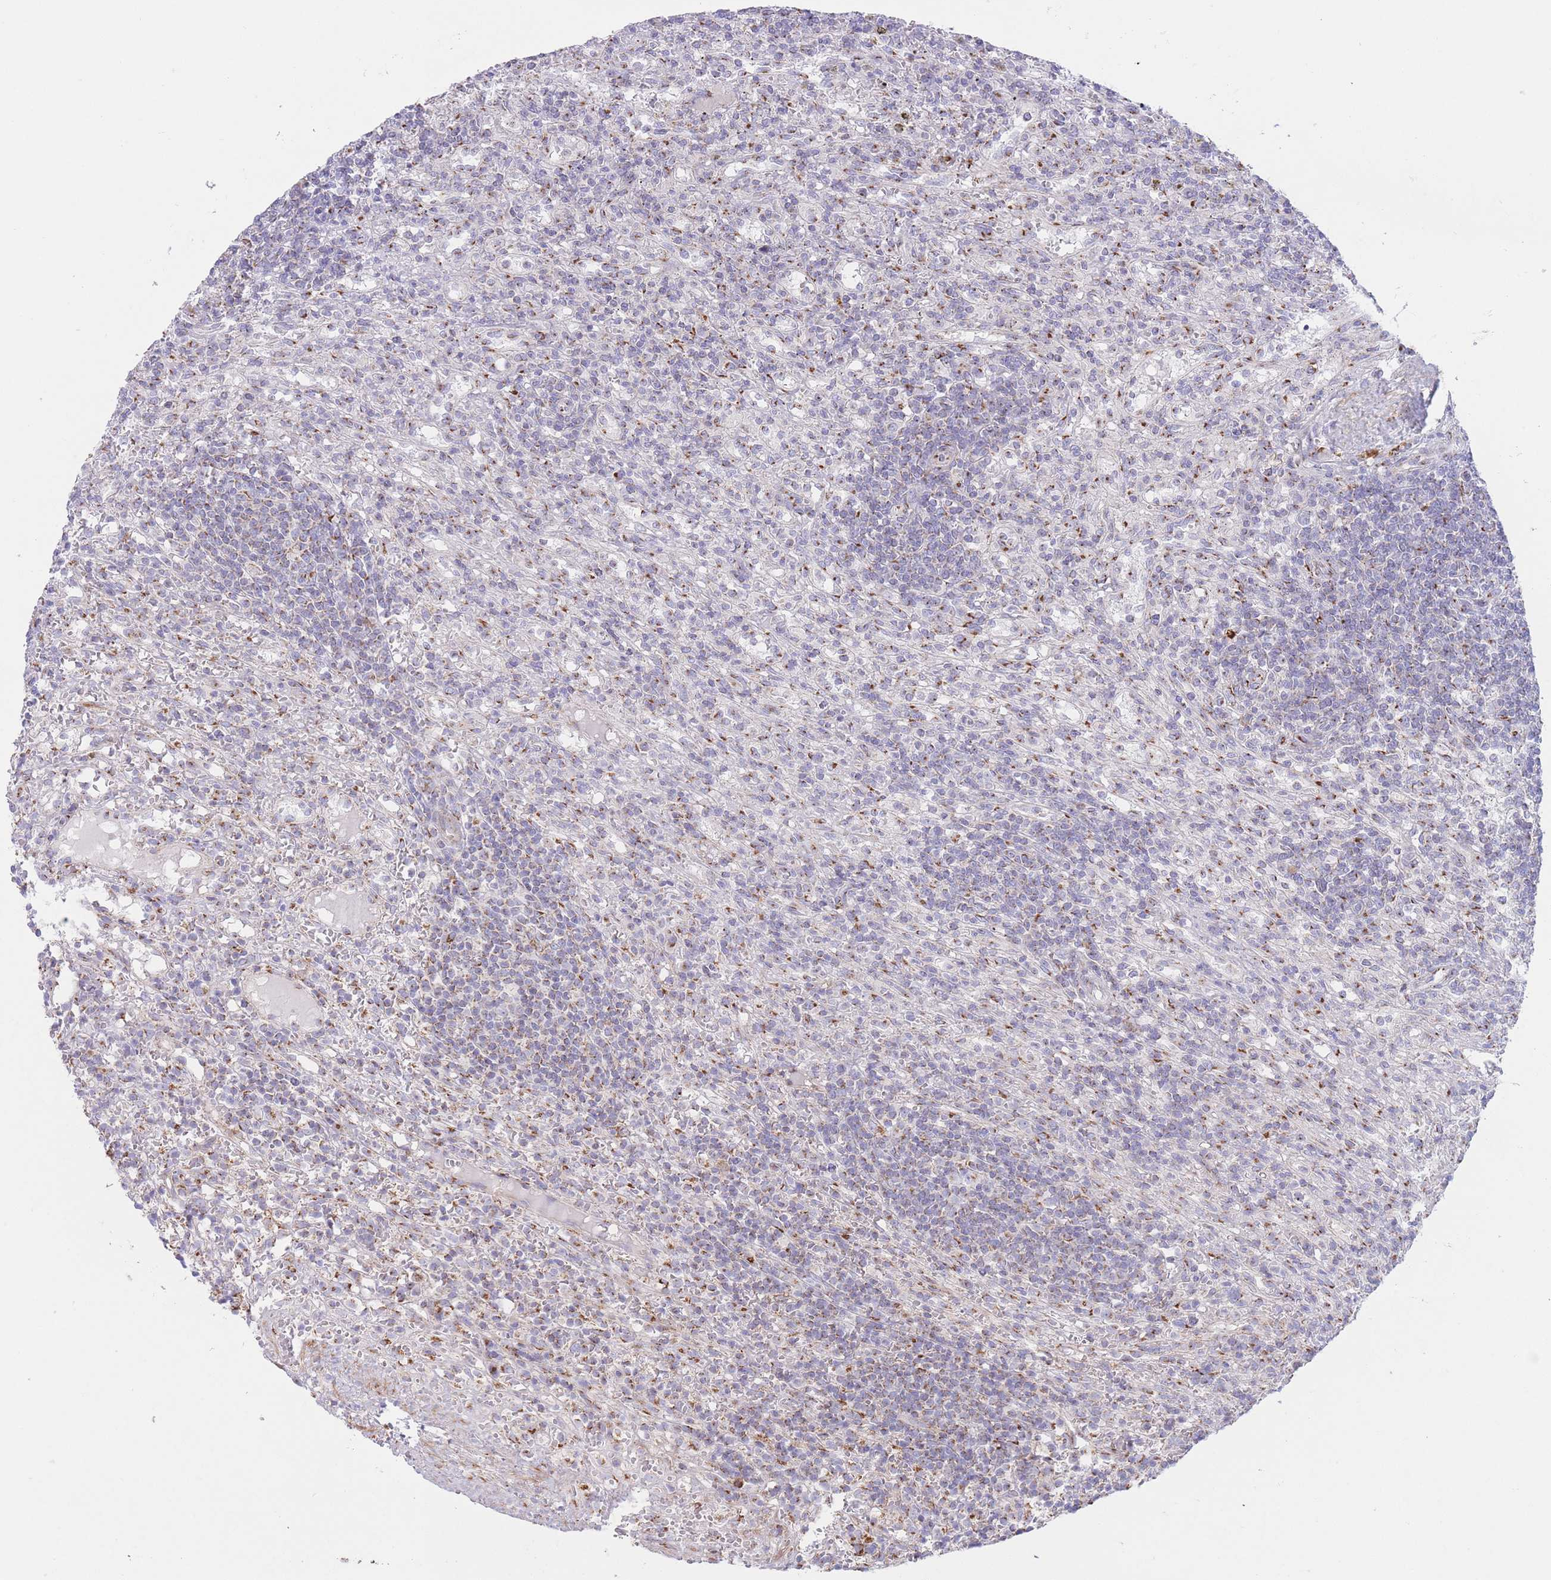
{"staining": {"intensity": "moderate", "quantity": "<25%", "location": "cytoplasmic/membranous"}, "tissue": "lymphoma", "cell_type": "Tumor cells", "image_type": "cancer", "snomed": [{"axis": "morphology", "description": "Malignant lymphoma, non-Hodgkin's type, Low grade"}, {"axis": "topography", "description": "Spleen"}], "caption": "IHC (DAB (3,3'-diaminobenzidine)) staining of low-grade malignant lymphoma, non-Hodgkin's type shows moderate cytoplasmic/membranous protein staining in approximately <25% of tumor cells.", "gene": "MPND", "patient": {"sex": "male", "age": 76}}